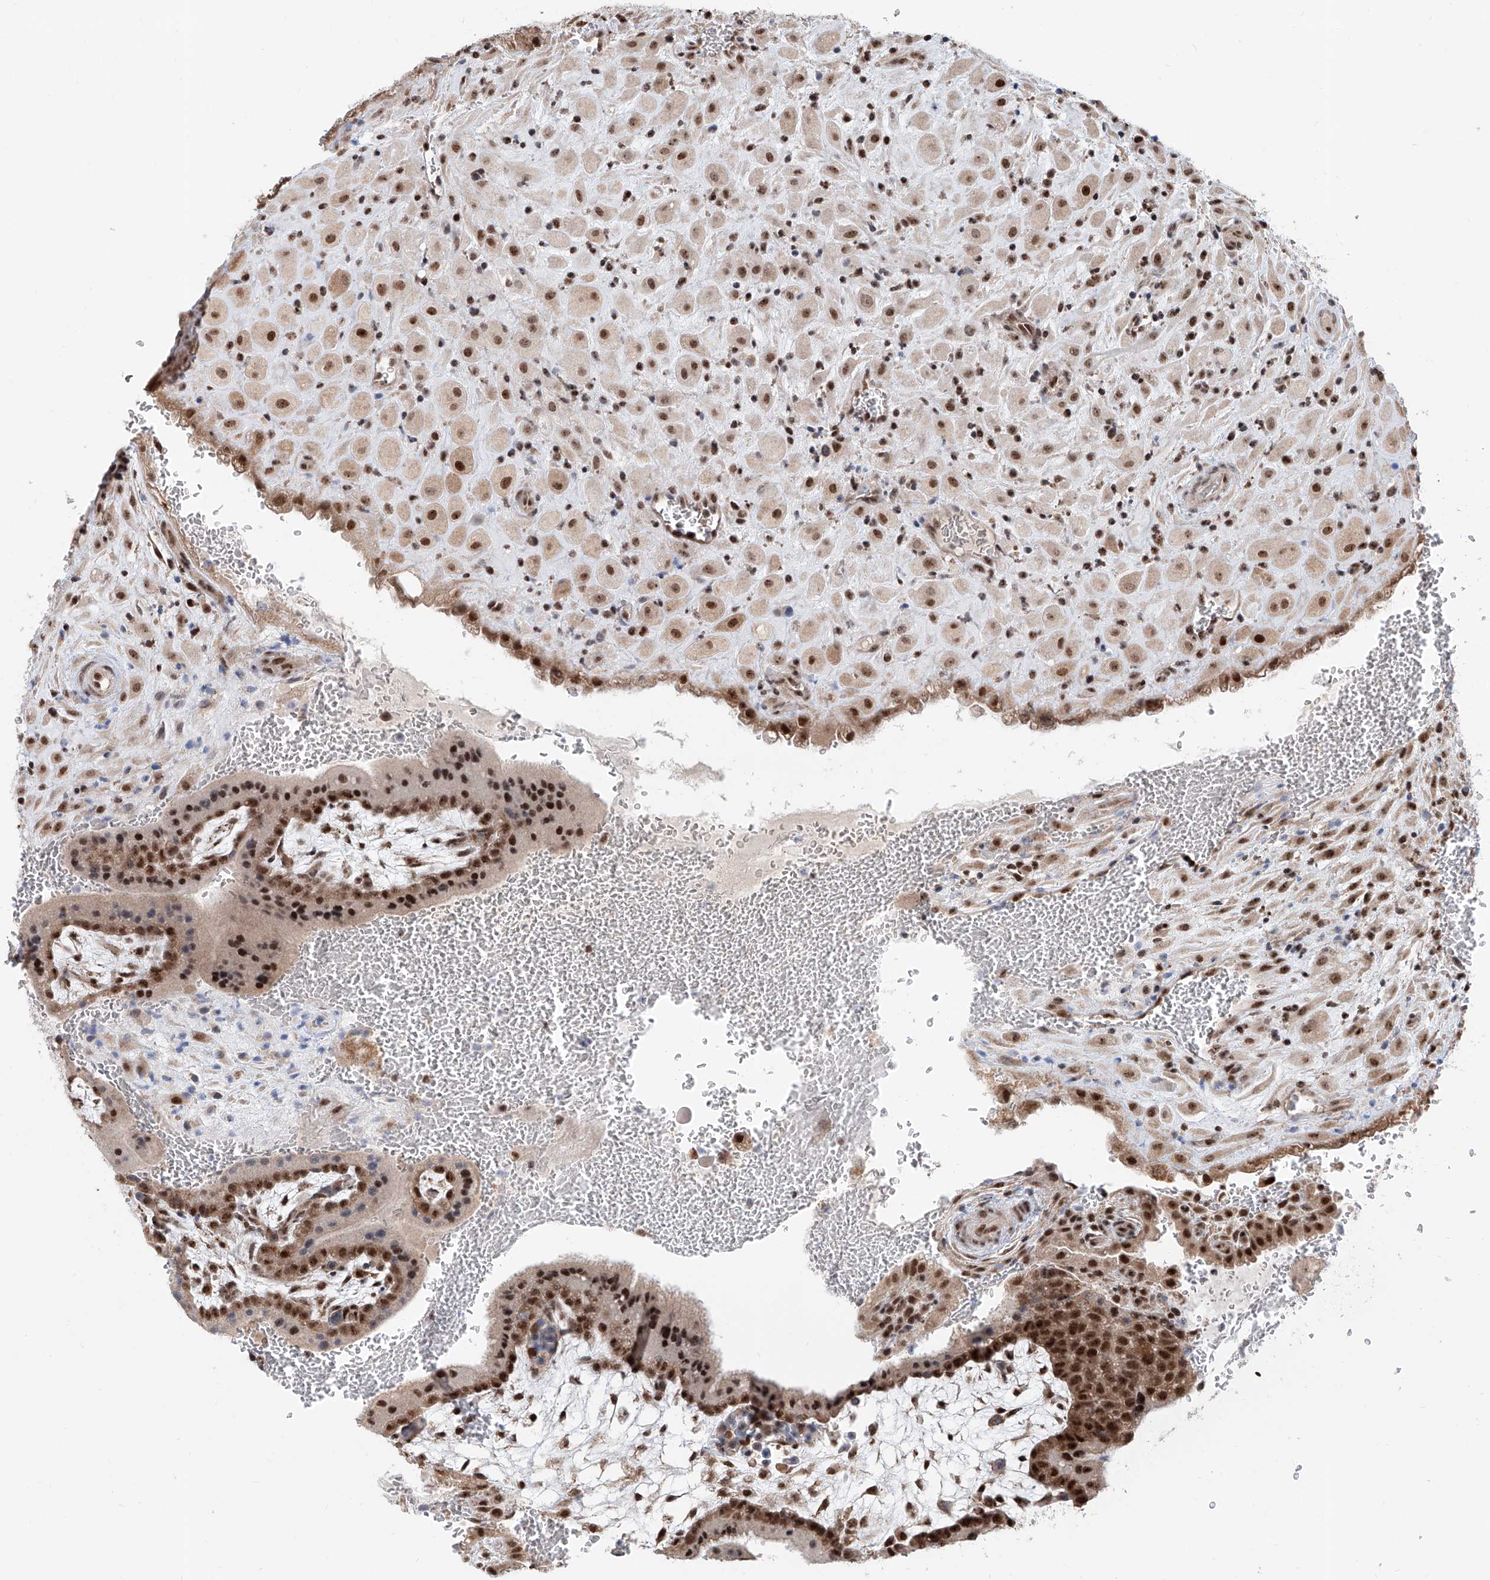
{"staining": {"intensity": "moderate", "quantity": ">75%", "location": "nuclear"}, "tissue": "placenta", "cell_type": "Decidual cells", "image_type": "normal", "snomed": [{"axis": "morphology", "description": "Normal tissue, NOS"}, {"axis": "topography", "description": "Placenta"}], "caption": "Benign placenta reveals moderate nuclear staining in about >75% of decidual cells, visualized by immunohistochemistry. (DAB IHC with brightfield microscopy, high magnification).", "gene": "SDE2", "patient": {"sex": "female", "age": 35}}